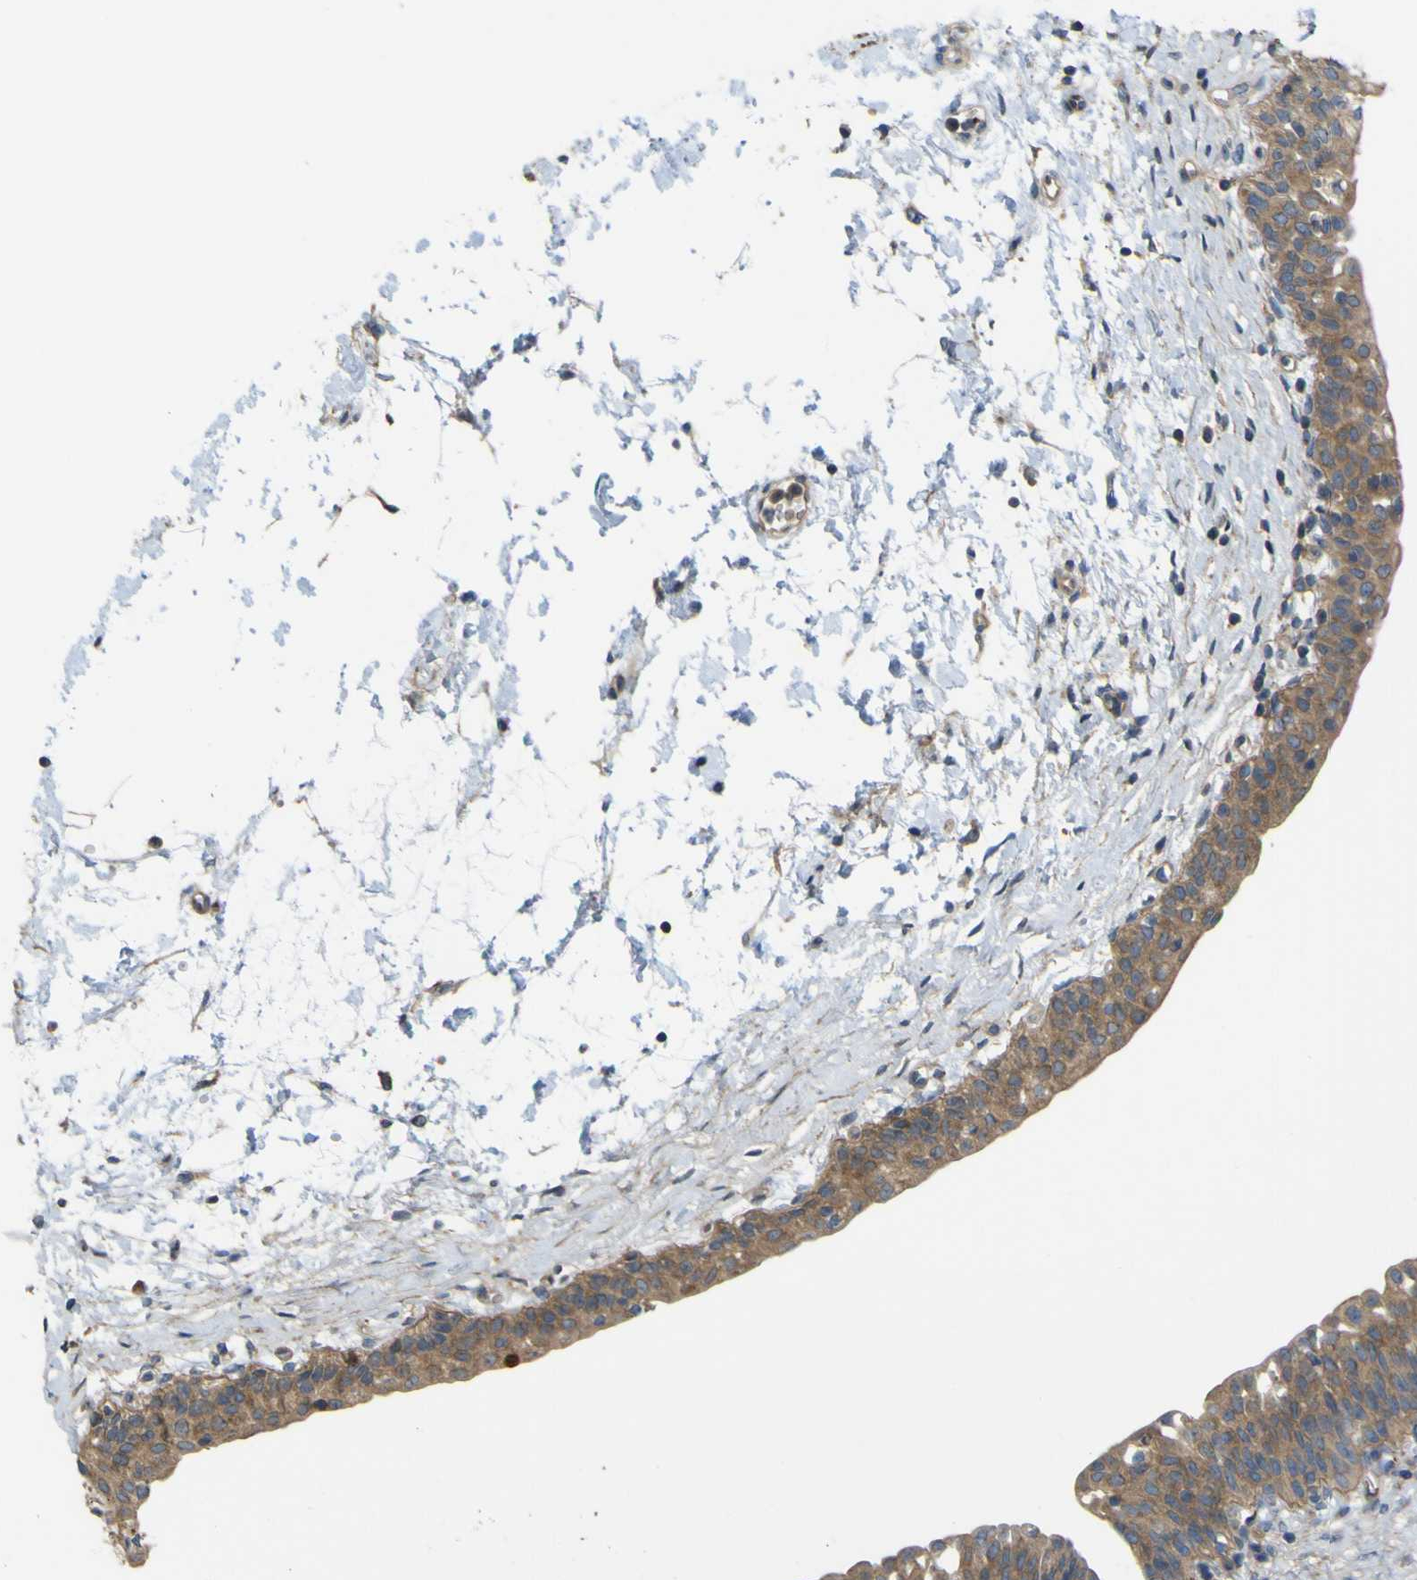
{"staining": {"intensity": "moderate", "quantity": ">75%", "location": "cytoplasmic/membranous"}, "tissue": "urinary bladder", "cell_type": "Urothelial cells", "image_type": "normal", "snomed": [{"axis": "morphology", "description": "Normal tissue, NOS"}, {"axis": "topography", "description": "Urinary bladder"}], "caption": "The micrograph shows immunohistochemical staining of benign urinary bladder. There is moderate cytoplasmic/membranous staining is seen in about >75% of urothelial cells. The protein is stained brown, and the nuclei are stained in blue (DAB IHC with brightfield microscopy, high magnification).", "gene": "MYEOV", "patient": {"sex": "male", "age": 55}}